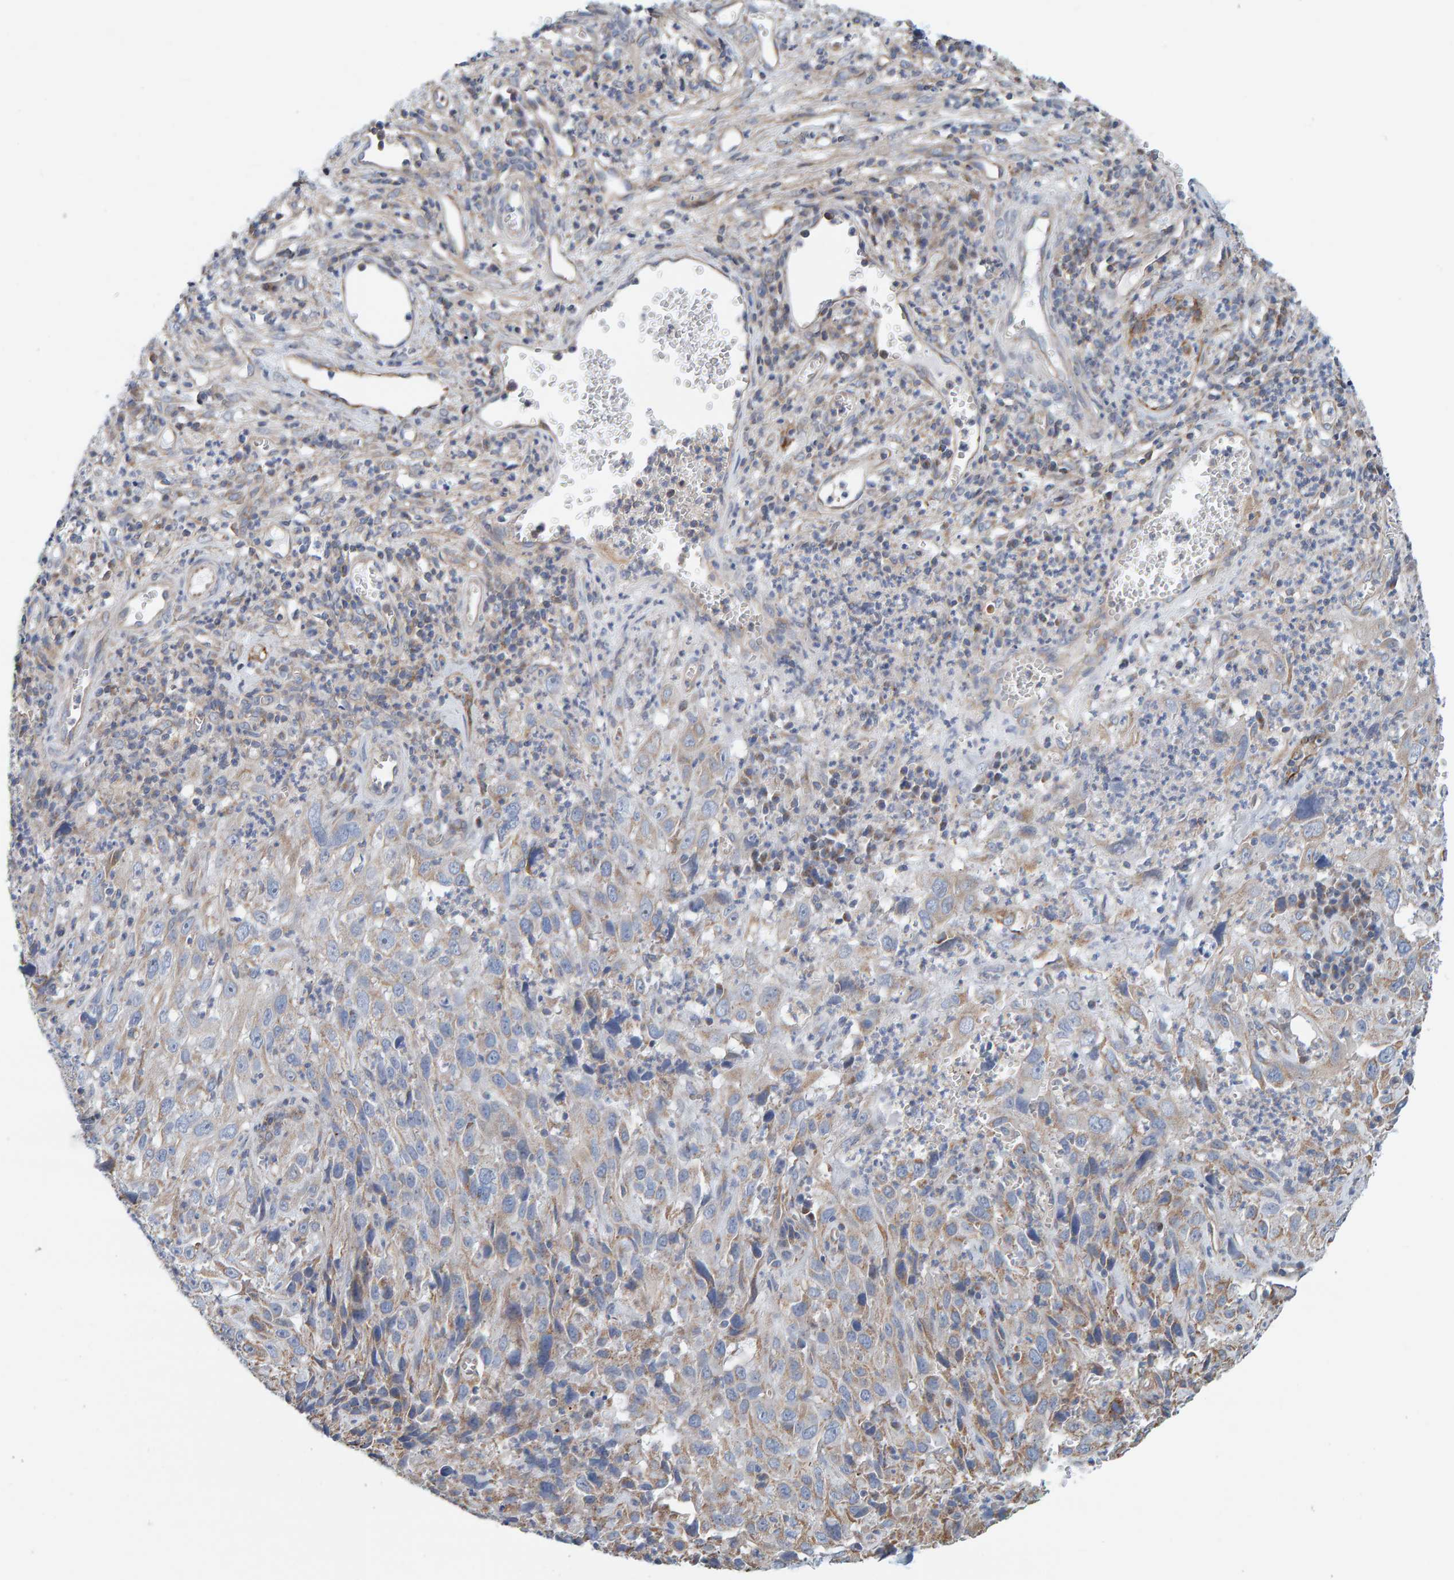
{"staining": {"intensity": "weak", "quantity": "25%-75%", "location": "cytoplasmic/membranous"}, "tissue": "cervical cancer", "cell_type": "Tumor cells", "image_type": "cancer", "snomed": [{"axis": "morphology", "description": "Squamous cell carcinoma, NOS"}, {"axis": "topography", "description": "Cervix"}], "caption": "Cervical cancer stained with a protein marker demonstrates weak staining in tumor cells.", "gene": "RGP1", "patient": {"sex": "female", "age": 32}}